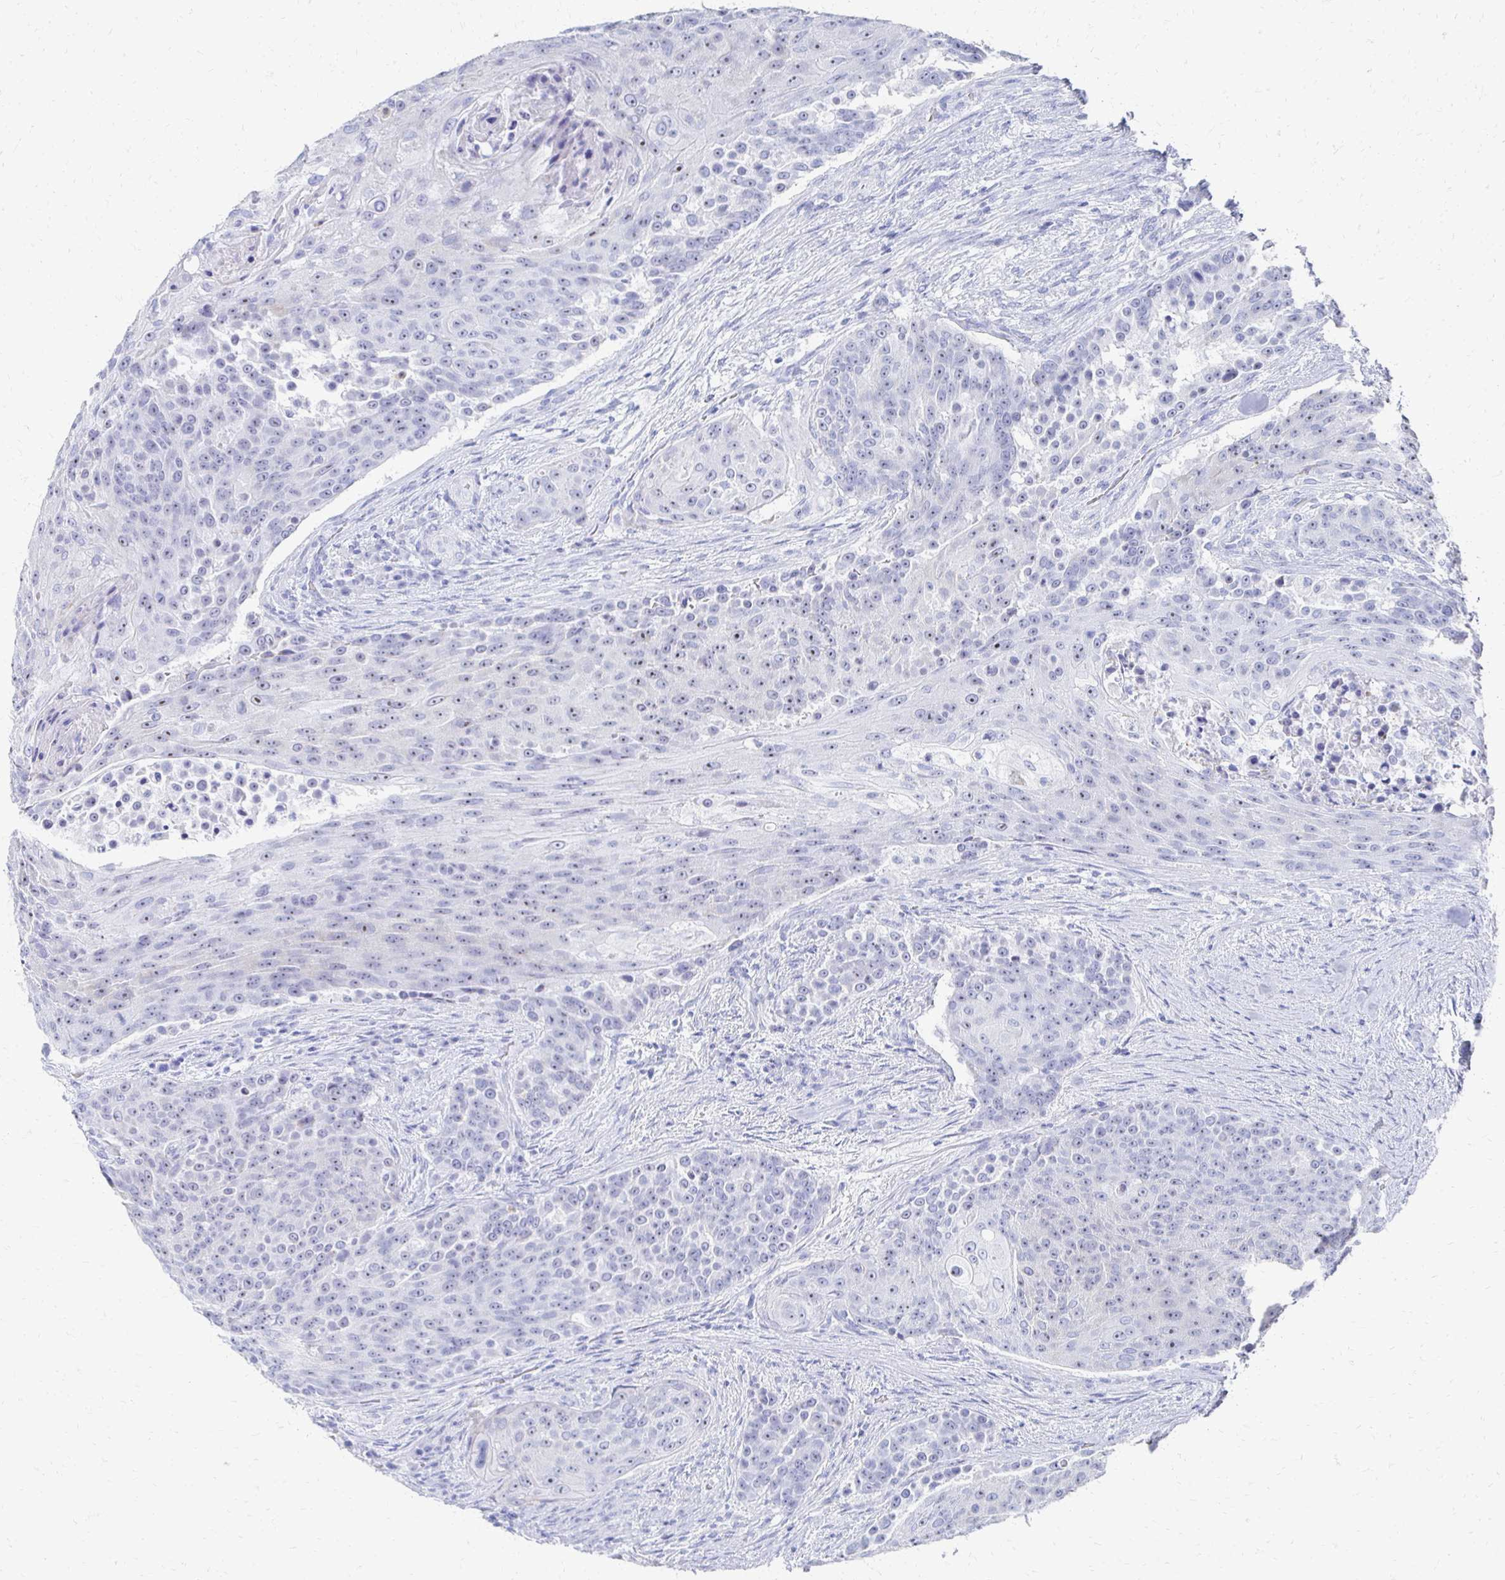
{"staining": {"intensity": "weak", "quantity": "25%-75%", "location": "nuclear"}, "tissue": "urothelial cancer", "cell_type": "Tumor cells", "image_type": "cancer", "snomed": [{"axis": "morphology", "description": "Urothelial carcinoma, High grade"}, {"axis": "topography", "description": "Urinary bladder"}], "caption": "DAB (3,3'-diaminobenzidine) immunohistochemical staining of urothelial cancer demonstrates weak nuclear protein staining in approximately 25%-75% of tumor cells. Using DAB (brown) and hematoxylin (blue) stains, captured at high magnification using brightfield microscopy.", "gene": "CST6", "patient": {"sex": "female", "age": 63}}